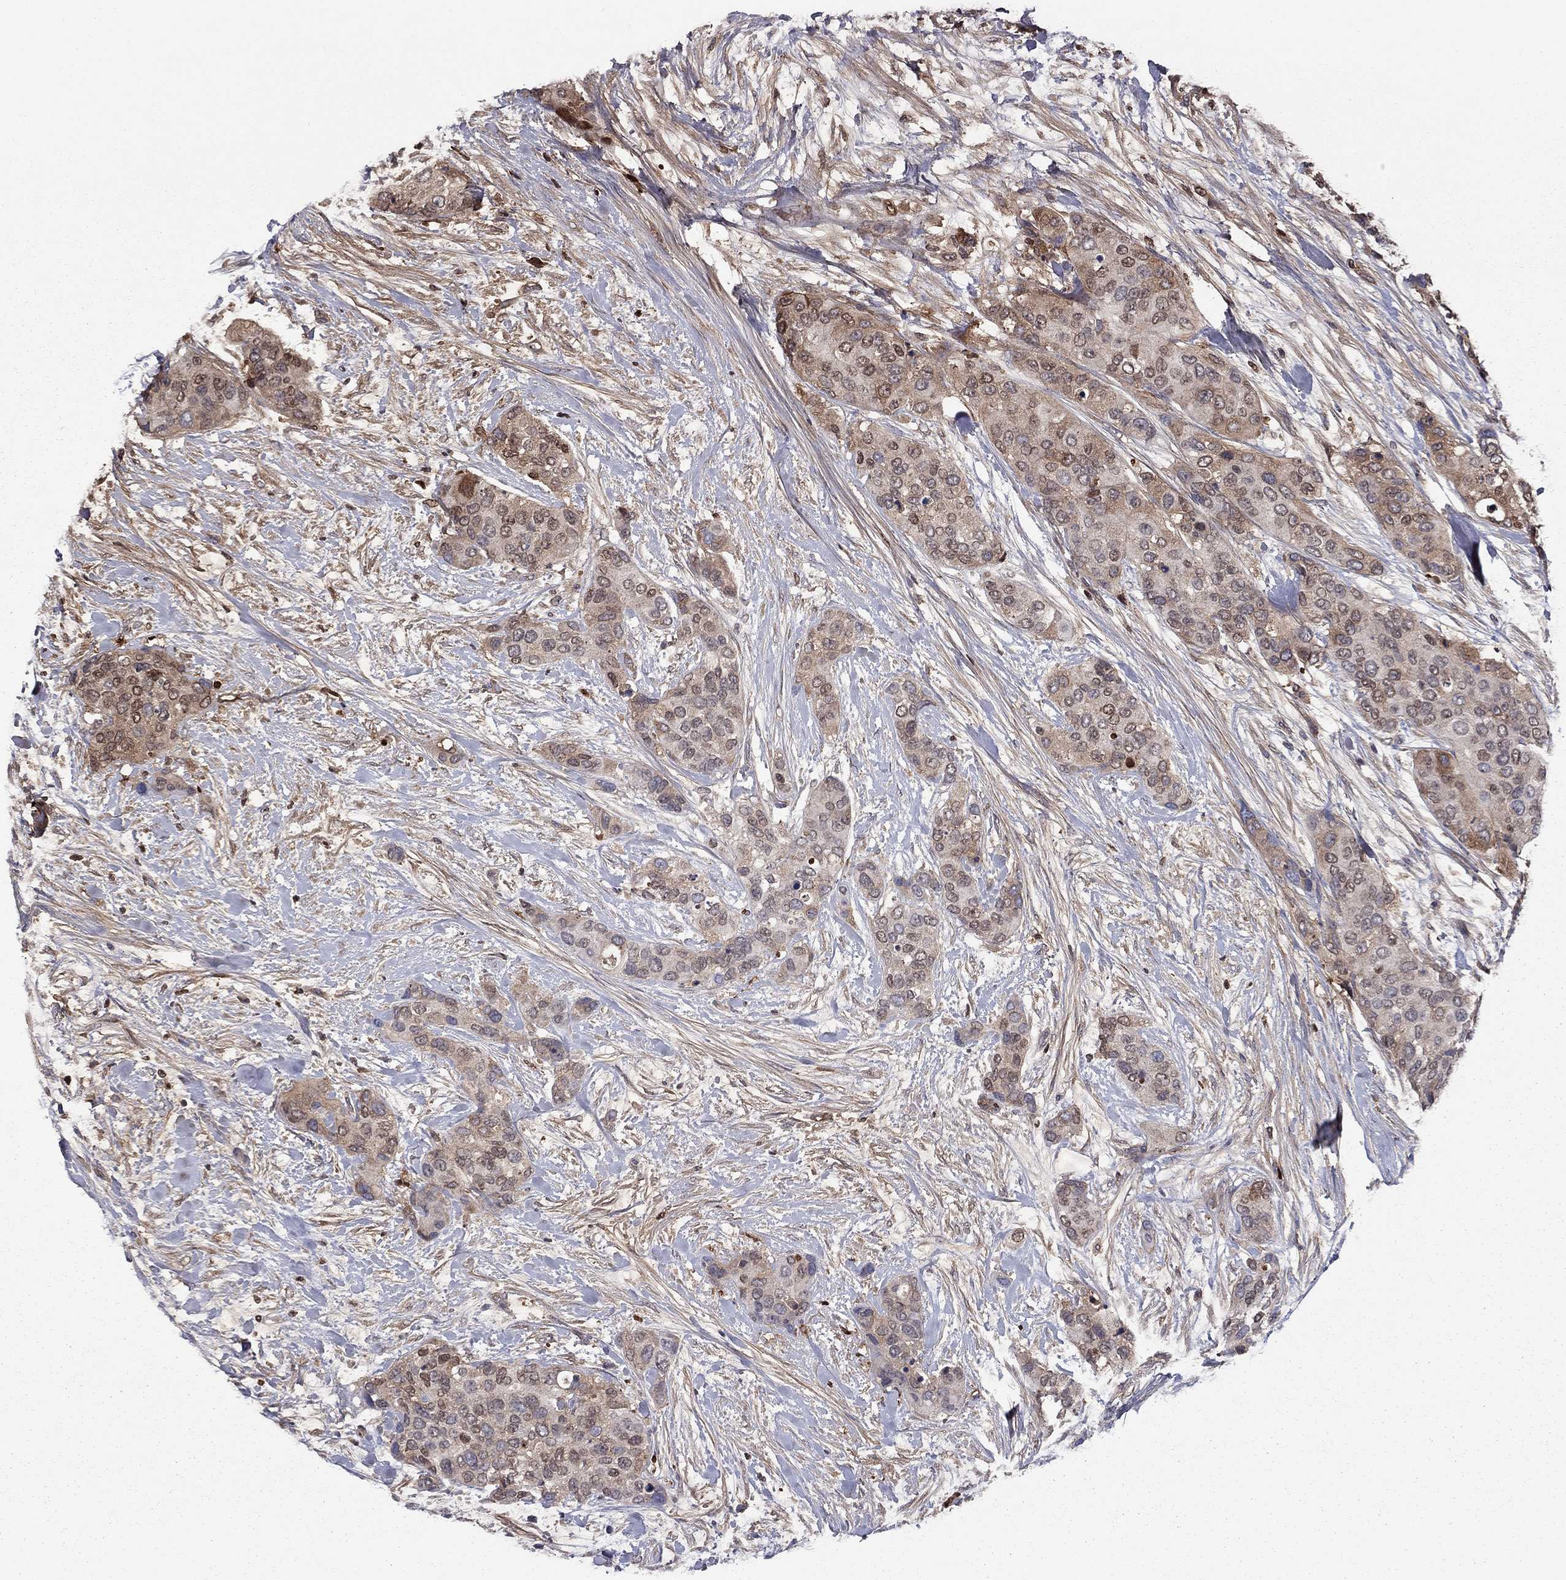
{"staining": {"intensity": "moderate", "quantity": "25%-75%", "location": "cytoplasmic/membranous"}, "tissue": "urothelial cancer", "cell_type": "Tumor cells", "image_type": "cancer", "snomed": [{"axis": "morphology", "description": "Urothelial carcinoma, High grade"}, {"axis": "topography", "description": "Urinary bladder"}], "caption": "Urothelial carcinoma (high-grade) was stained to show a protein in brown. There is medium levels of moderate cytoplasmic/membranous expression in about 25%-75% of tumor cells. The staining was performed using DAB, with brown indicating positive protein expression. Nuclei are stained blue with hematoxylin.", "gene": "HPX", "patient": {"sex": "male", "age": 77}}